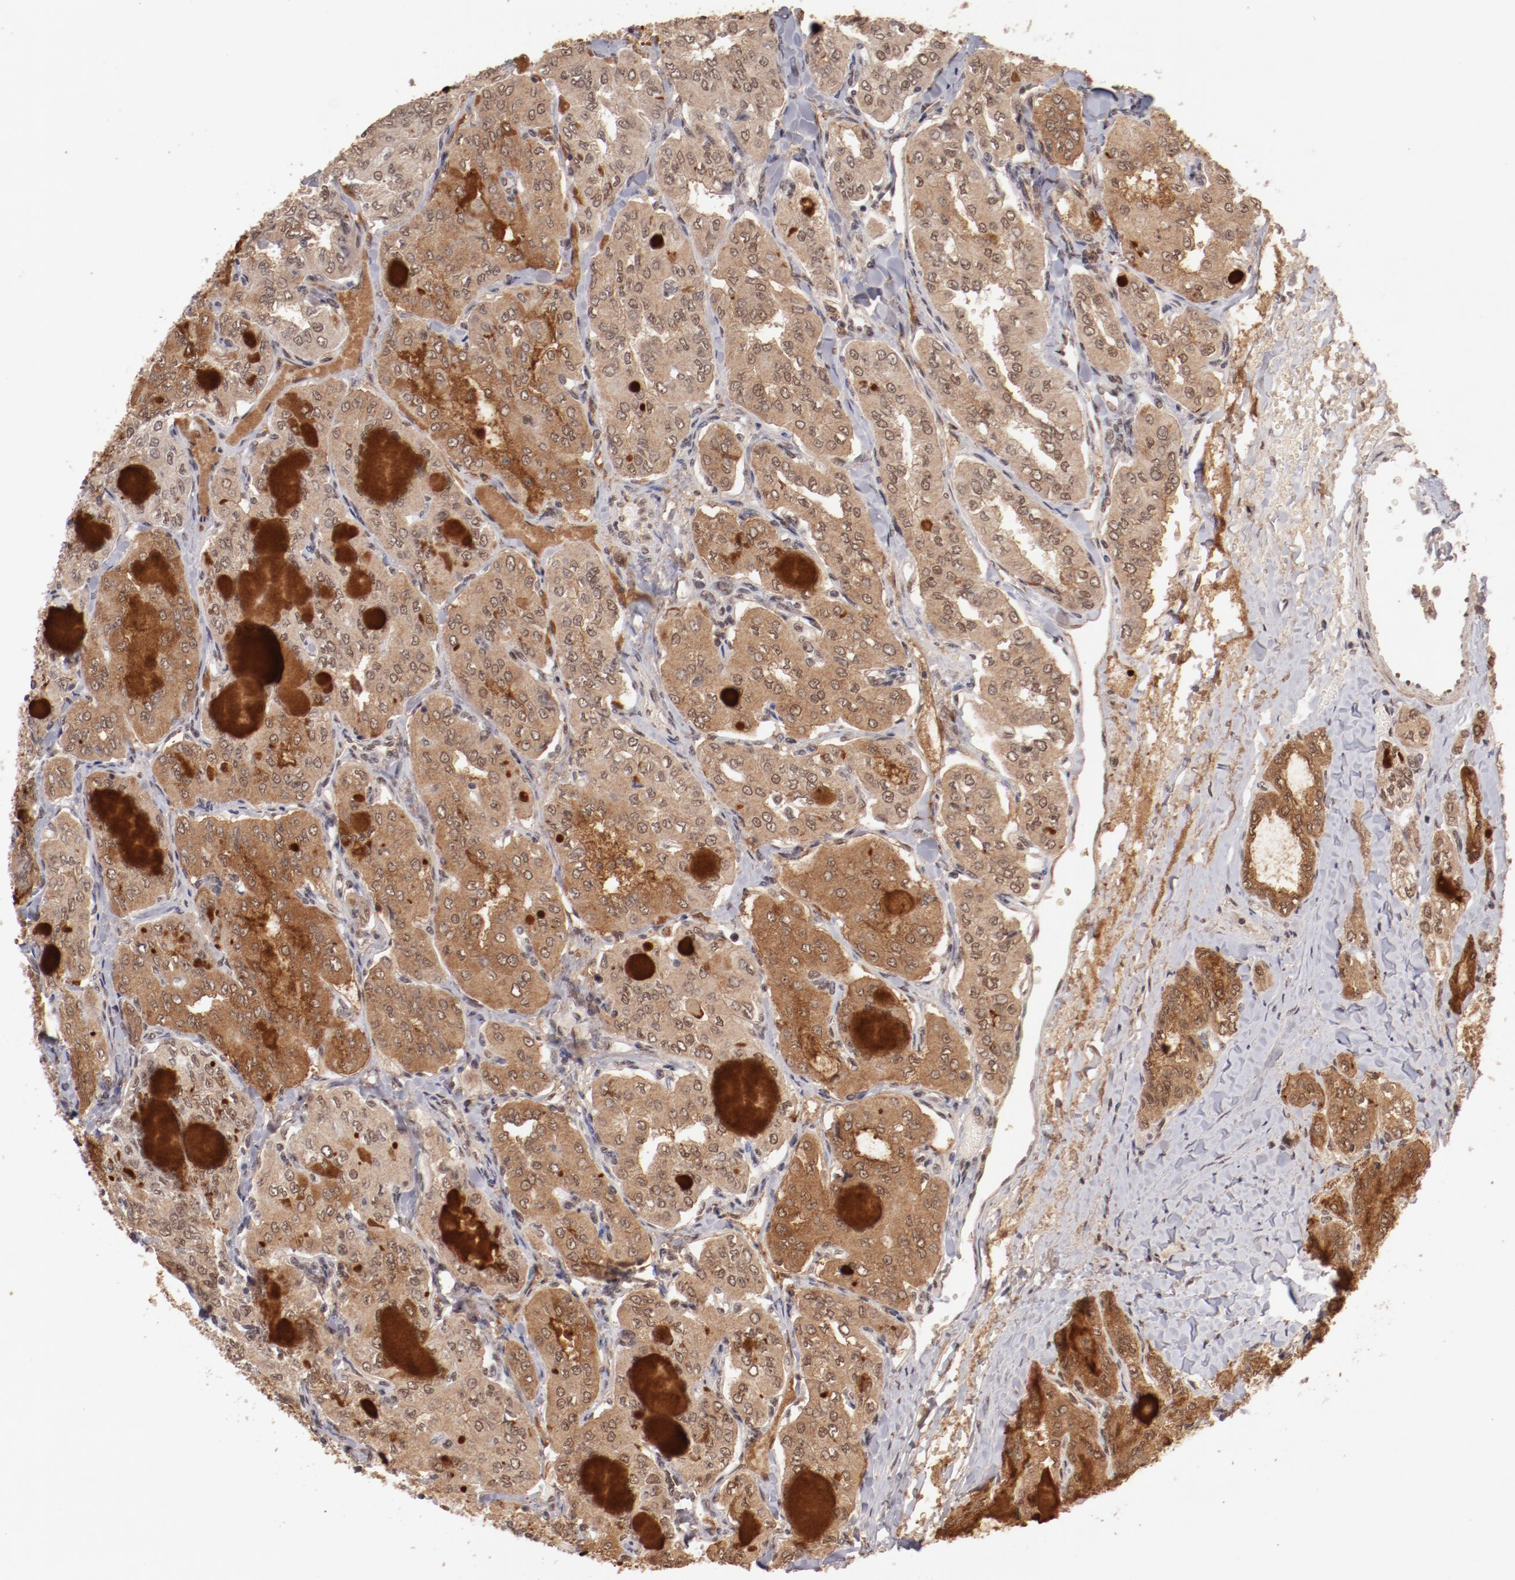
{"staining": {"intensity": "moderate", "quantity": ">75%", "location": "cytoplasmic/membranous,nuclear"}, "tissue": "thyroid cancer", "cell_type": "Tumor cells", "image_type": "cancer", "snomed": [{"axis": "morphology", "description": "Papillary adenocarcinoma, NOS"}, {"axis": "topography", "description": "Thyroid gland"}], "caption": "Immunohistochemical staining of human thyroid cancer (papillary adenocarcinoma) reveals medium levels of moderate cytoplasmic/membranous and nuclear staining in about >75% of tumor cells. Immunohistochemistry stains the protein of interest in brown and the nuclei are stained blue.", "gene": "CLOCK", "patient": {"sex": "male", "age": 20}}